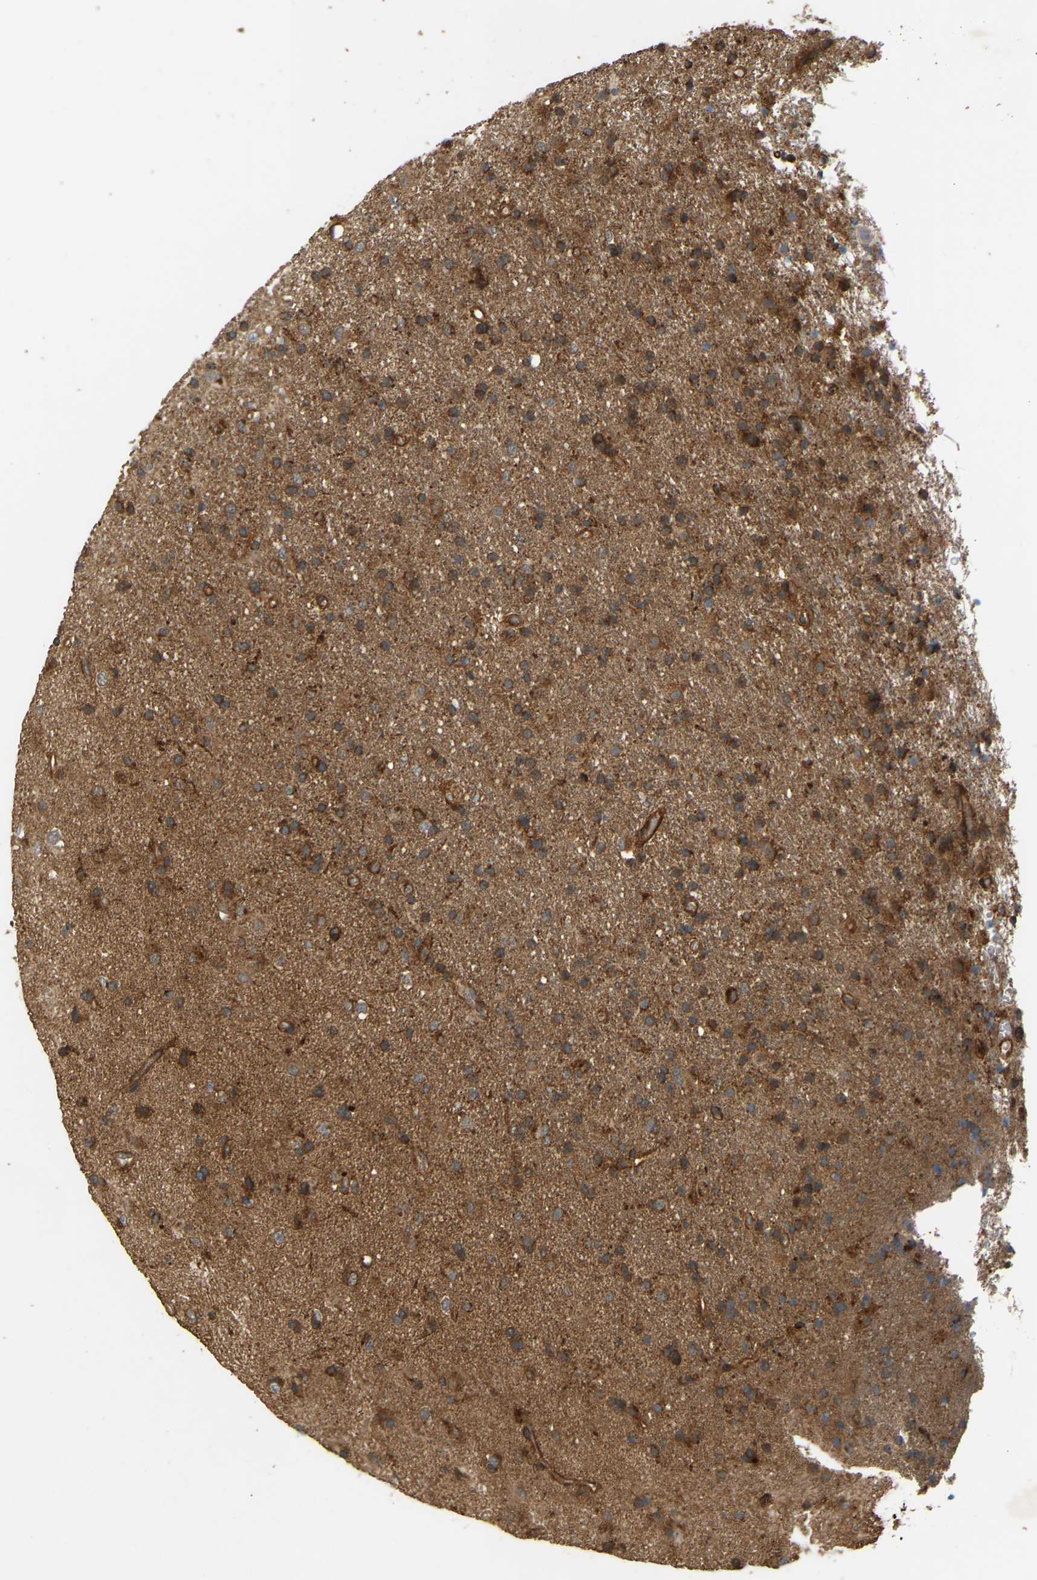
{"staining": {"intensity": "moderate", "quantity": ">75%", "location": "cytoplasmic/membranous"}, "tissue": "glioma", "cell_type": "Tumor cells", "image_type": "cancer", "snomed": [{"axis": "morphology", "description": "Normal tissue, NOS"}, {"axis": "morphology", "description": "Glioma, malignant, High grade"}, {"axis": "topography", "description": "Cerebral cortex"}], "caption": "High-power microscopy captured an IHC image of malignant glioma (high-grade), revealing moderate cytoplasmic/membranous staining in about >75% of tumor cells. (Brightfield microscopy of DAB IHC at high magnification).", "gene": "GOPC", "patient": {"sex": "male", "age": 56}}